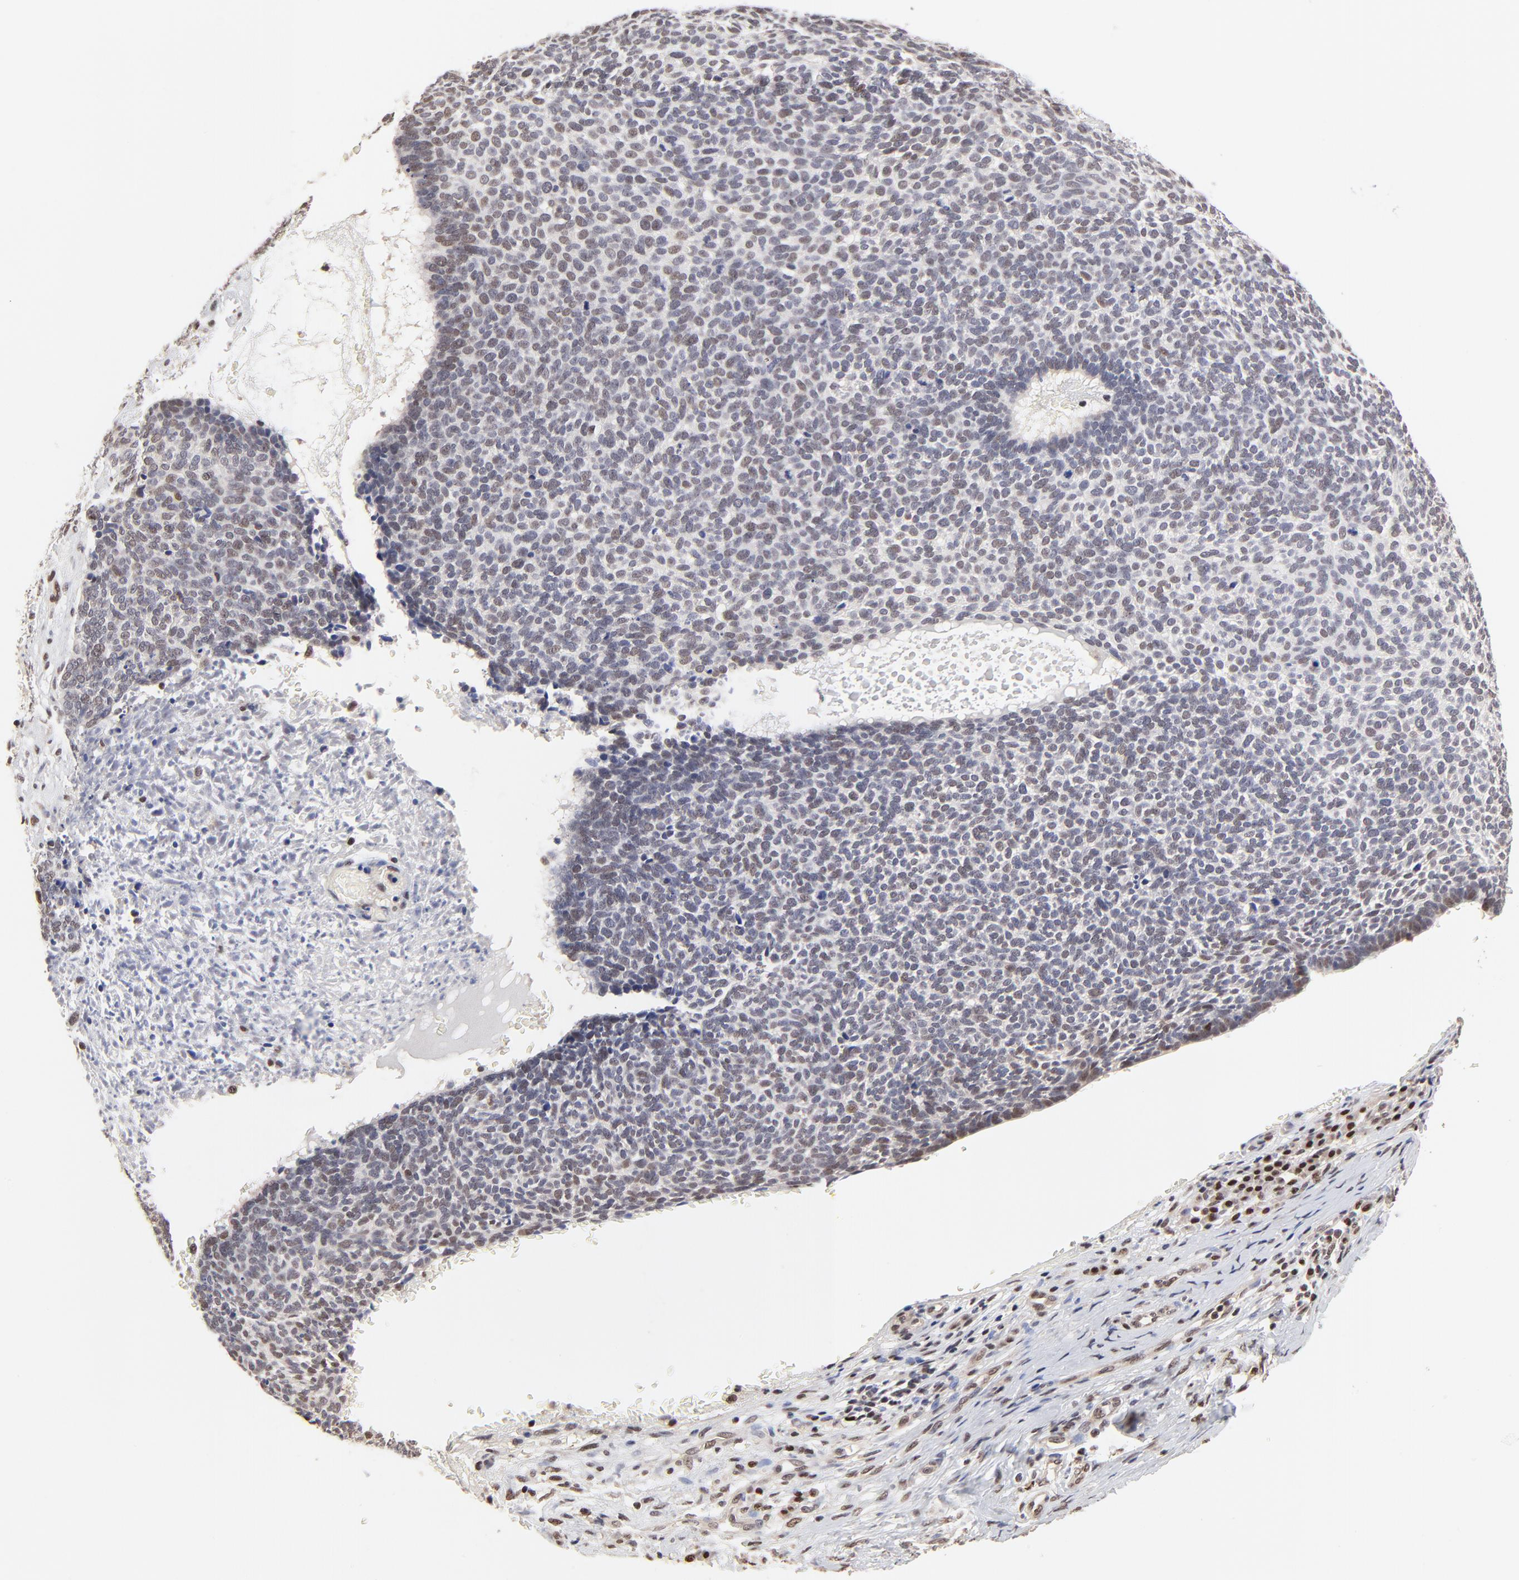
{"staining": {"intensity": "weak", "quantity": "<25%", "location": "nuclear"}, "tissue": "skin cancer", "cell_type": "Tumor cells", "image_type": "cancer", "snomed": [{"axis": "morphology", "description": "Basal cell carcinoma"}, {"axis": "topography", "description": "Skin"}], "caption": "There is no significant expression in tumor cells of skin basal cell carcinoma. (DAB (3,3'-diaminobenzidine) immunohistochemistry with hematoxylin counter stain).", "gene": "DSN1", "patient": {"sex": "male", "age": 87}}